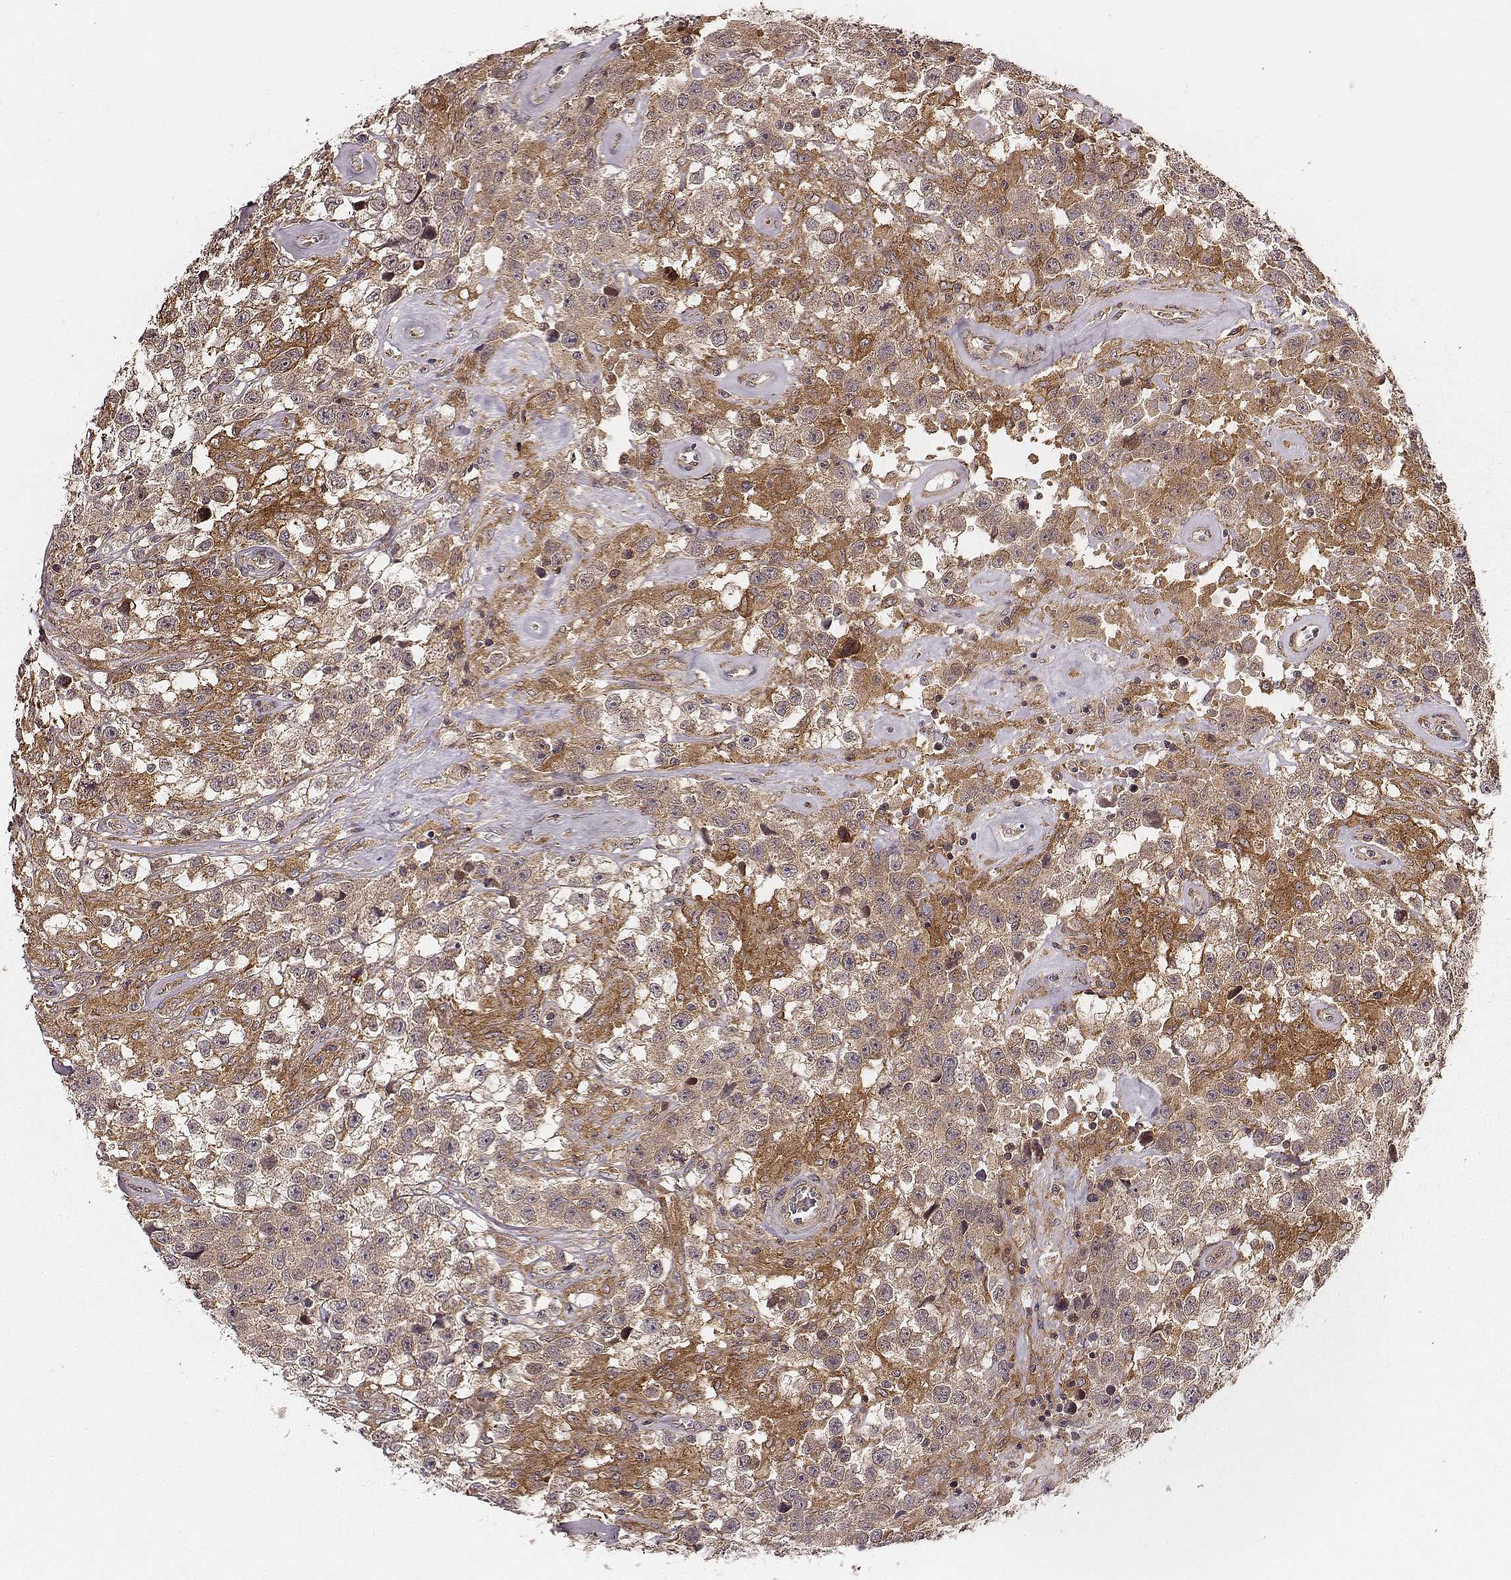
{"staining": {"intensity": "moderate", "quantity": "<25%", "location": "cytoplasmic/membranous"}, "tissue": "testis cancer", "cell_type": "Tumor cells", "image_type": "cancer", "snomed": [{"axis": "morphology", "description": "Seminoma, NOS"}, {"axis": "topography", "description": "Testis"}], "caption": "The photomicrograph exhibits immunohistochemical staining of testis cancer (seminoma). There is moderate cytoplasmic/membranous staining is identified in approximately <25% of tumor cells. The staining was performed using DAB (3,3'-diaminobenzidine) to visualize the protein expression in brown, while the nuclei were stained in blue with hematoxylin (Magnification: 20x).", "gene": "VPS26A", "patient": {"sex": "male", "age": 43}}